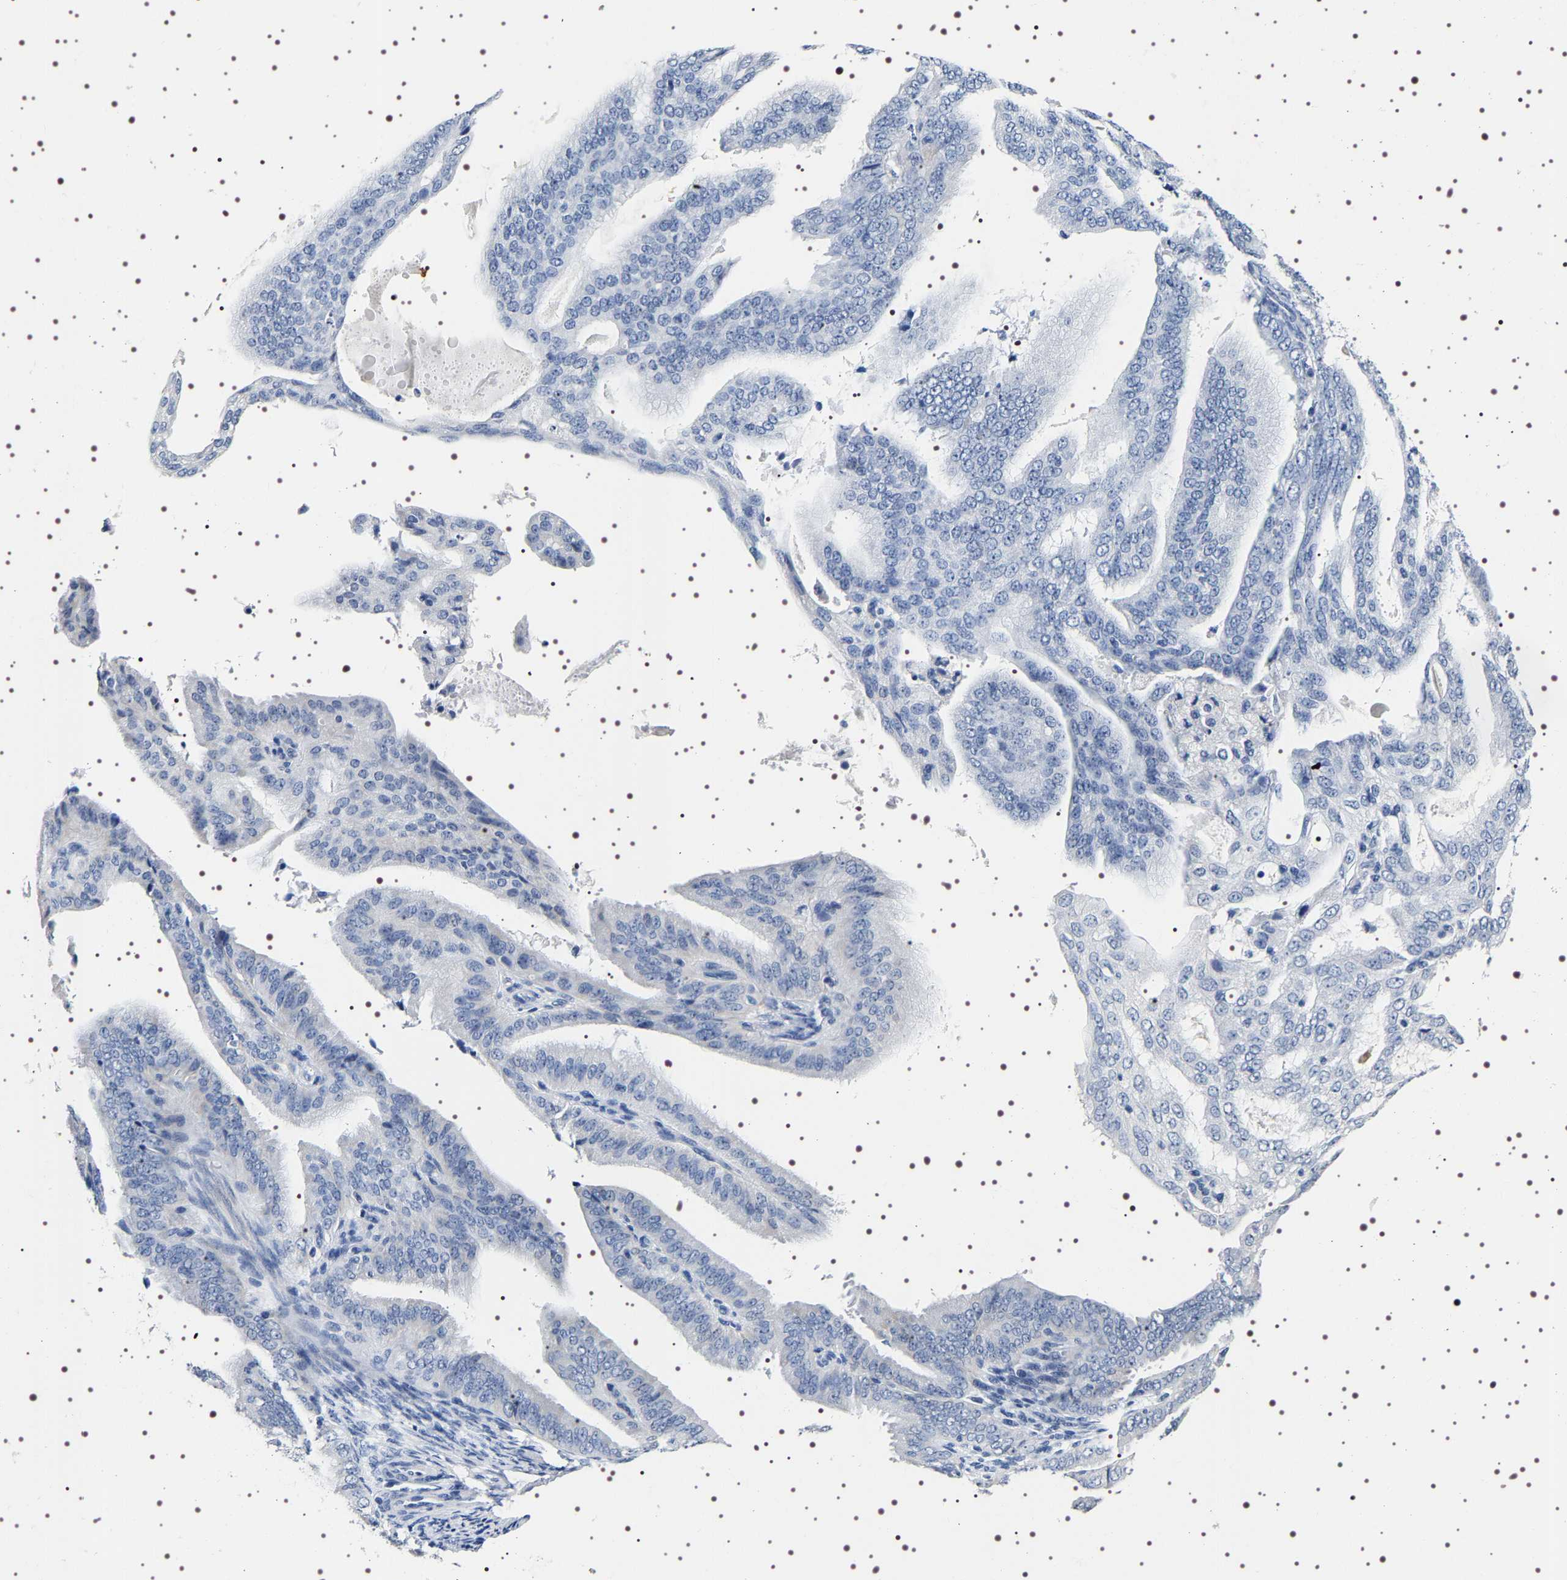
{"staining": {"intensity": "negative", "quantity": "none", "location": "none"}, "tissue": "endometrial cancer", "cell_type": "Tumor cells", "image_type": "cancer", "snomed": [{"axis": "morphology", "description": "Adenocarcinoma, NOS"}, {"axis": "topography", "description": "Endometrium"}], "caption": "High power microscopy micrograph of an IHC micrograph of adenocarcinoma (endometrial), revealing no significant positivity in tumor cells. The staining is performed using DAB (3,3'-diaminobenzidine) brown chromogen with nuclei counter-stained in using hematoxylin.", "gene": "UBQLN3", "patient": {"sex": "female", "age": 58}}